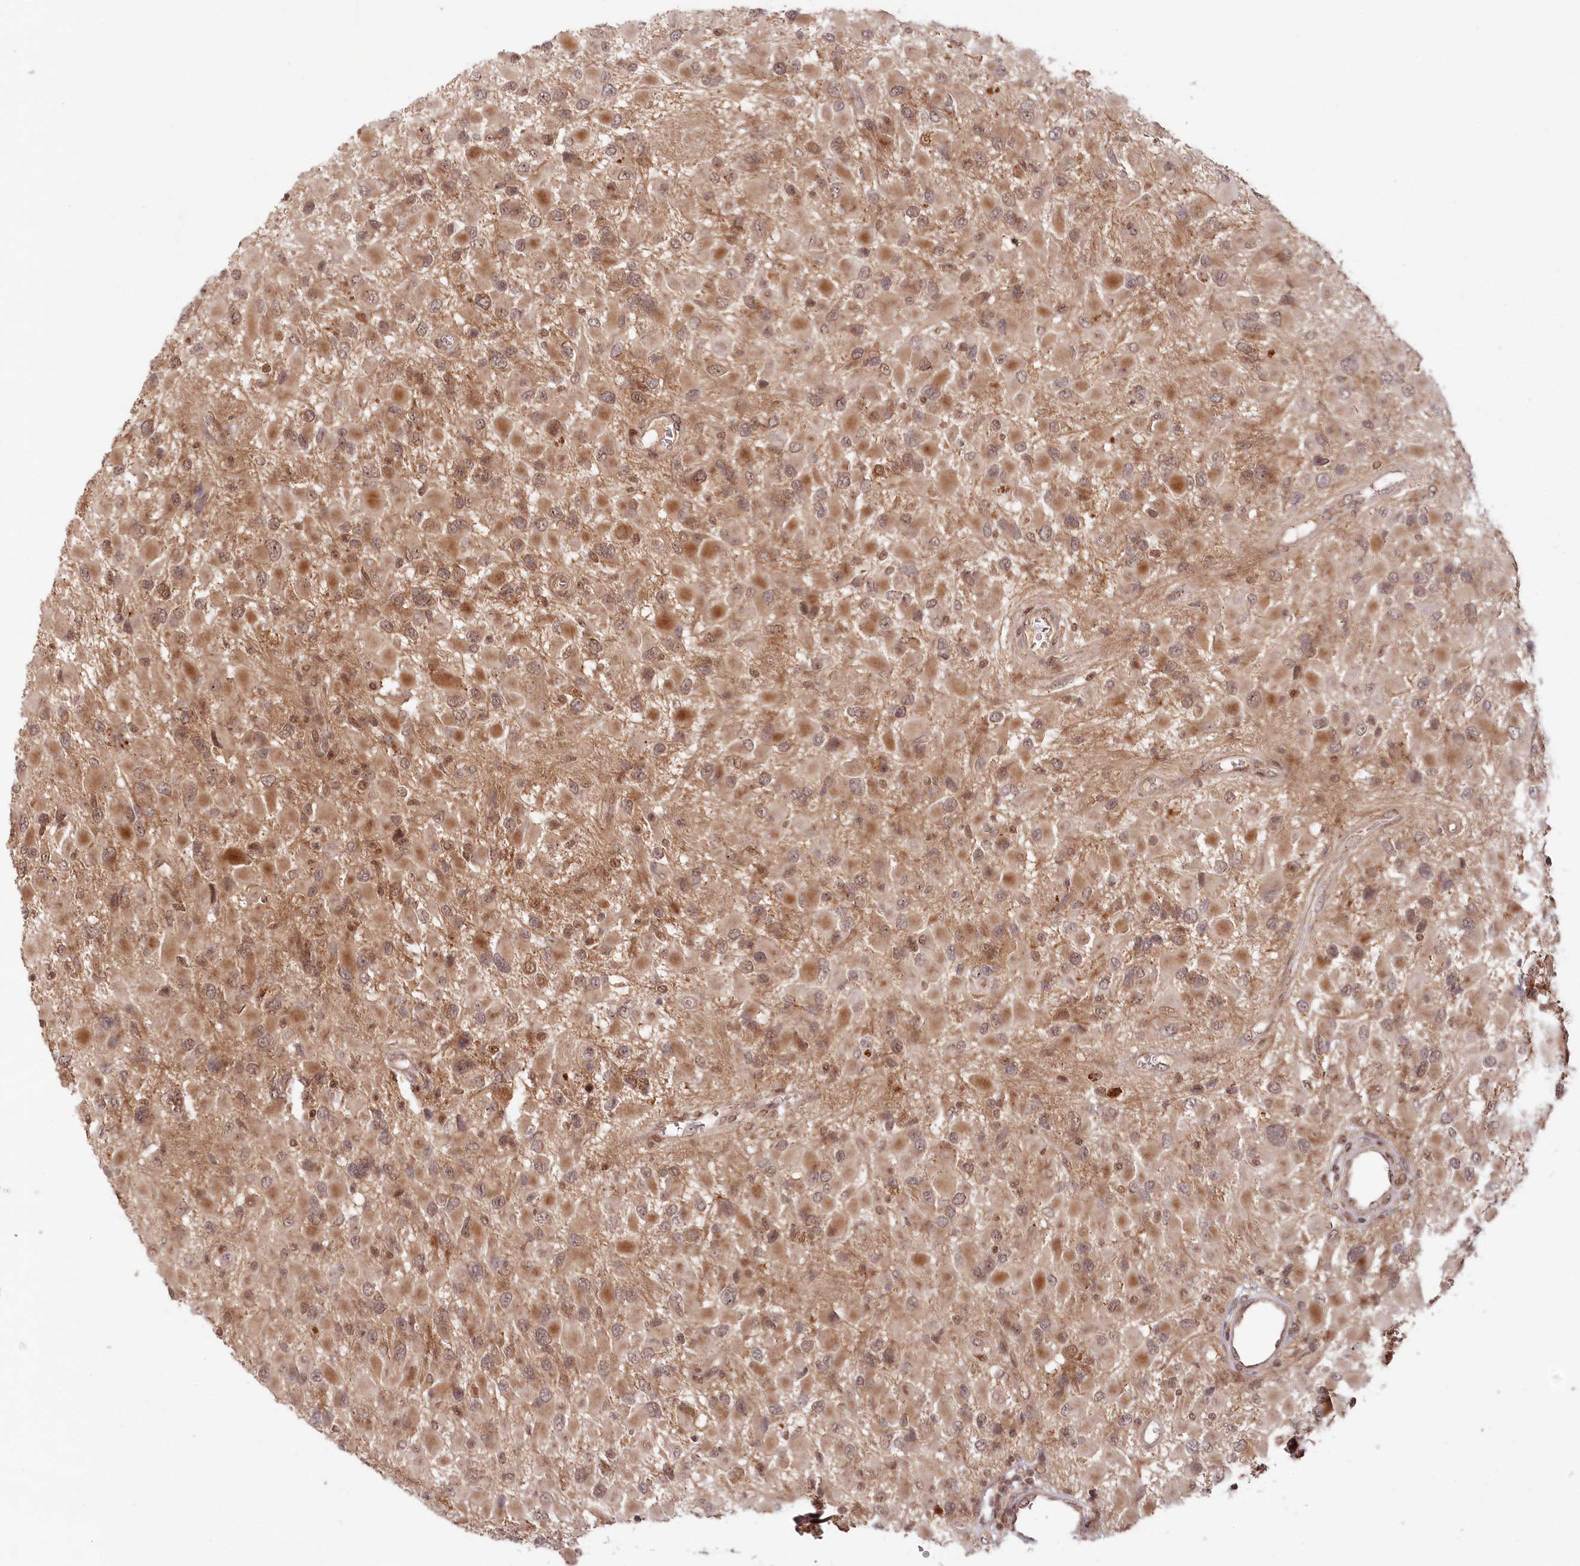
{"staining": {"intensity": "moderate", "quantity": ">75%", "location": "cytoplasmic/membranous,nuclear"}, "tissue": "glioma", "cell_type": "Tumor cells", "image_type": "cancer", "snomed": [{"axis": "morphology", "description": "Glioma, malignant, High grade"}, {"axis": "topography", "description": "Brain"}], "caption": "Glioma stained for a protein exhibits moderate cytoplasmic/membranous and nuclear positivity in tumor cells.", "gene": "WAPL", "patient": {"sex": "male", "age": 53}}